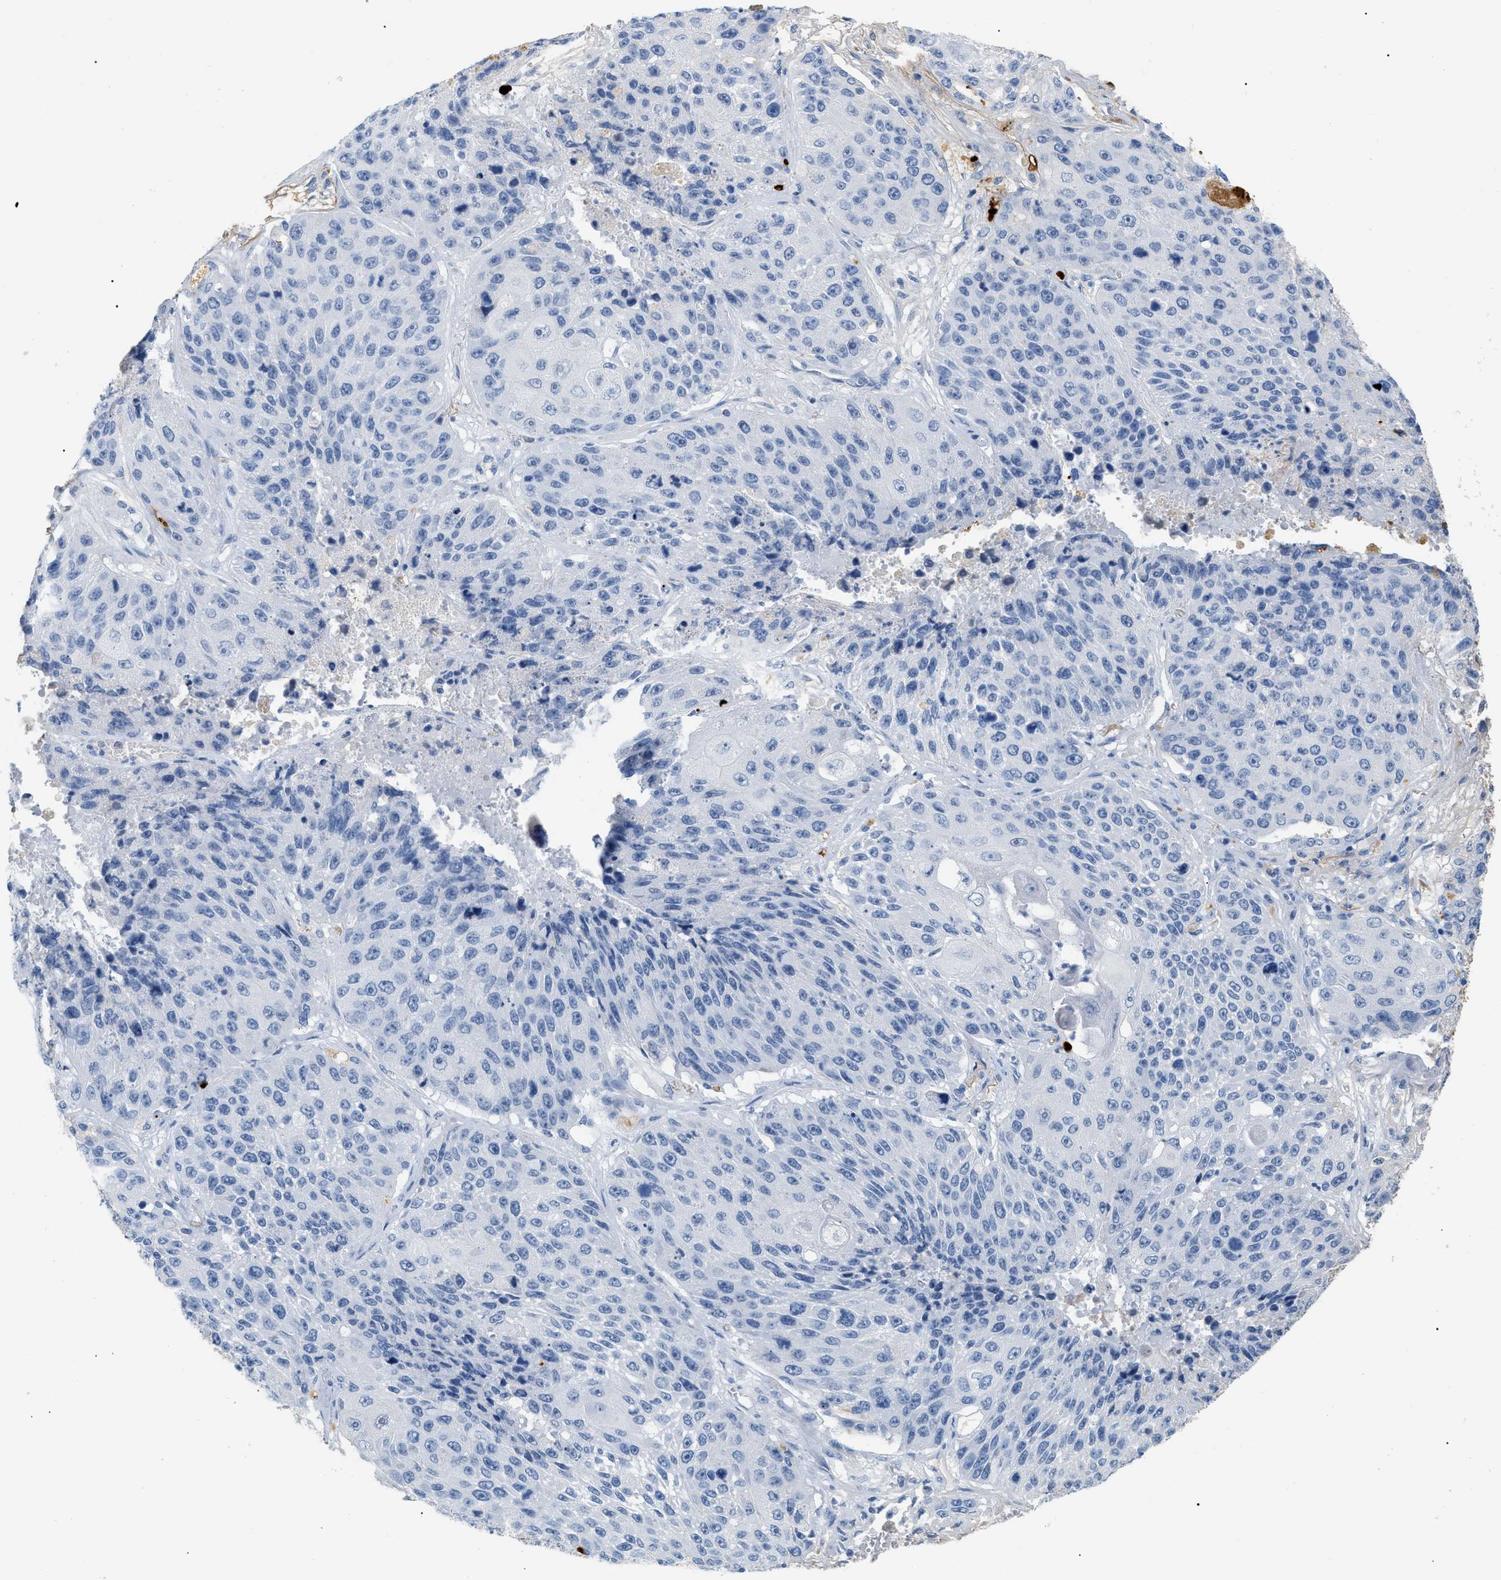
{"staining": {"intensity": "negative", "quantity": "none", "location": "none"}, "tissue": "lung cancer", "cell_type": "Tumor cells", "image_type": "cancer", "snomed": [{"axis": "morphology", "description": "Squamous cell carcinoma, NOS"}, {"axis": "topography", "description": "Lung"}], "caption": "Immunohistochemical staining of human lung cancer (squamous cell carcinoma) exhibits no significant expression in tumor cells.", "gene": "CFH", "patient": {"sex": "male", "age": 61}}